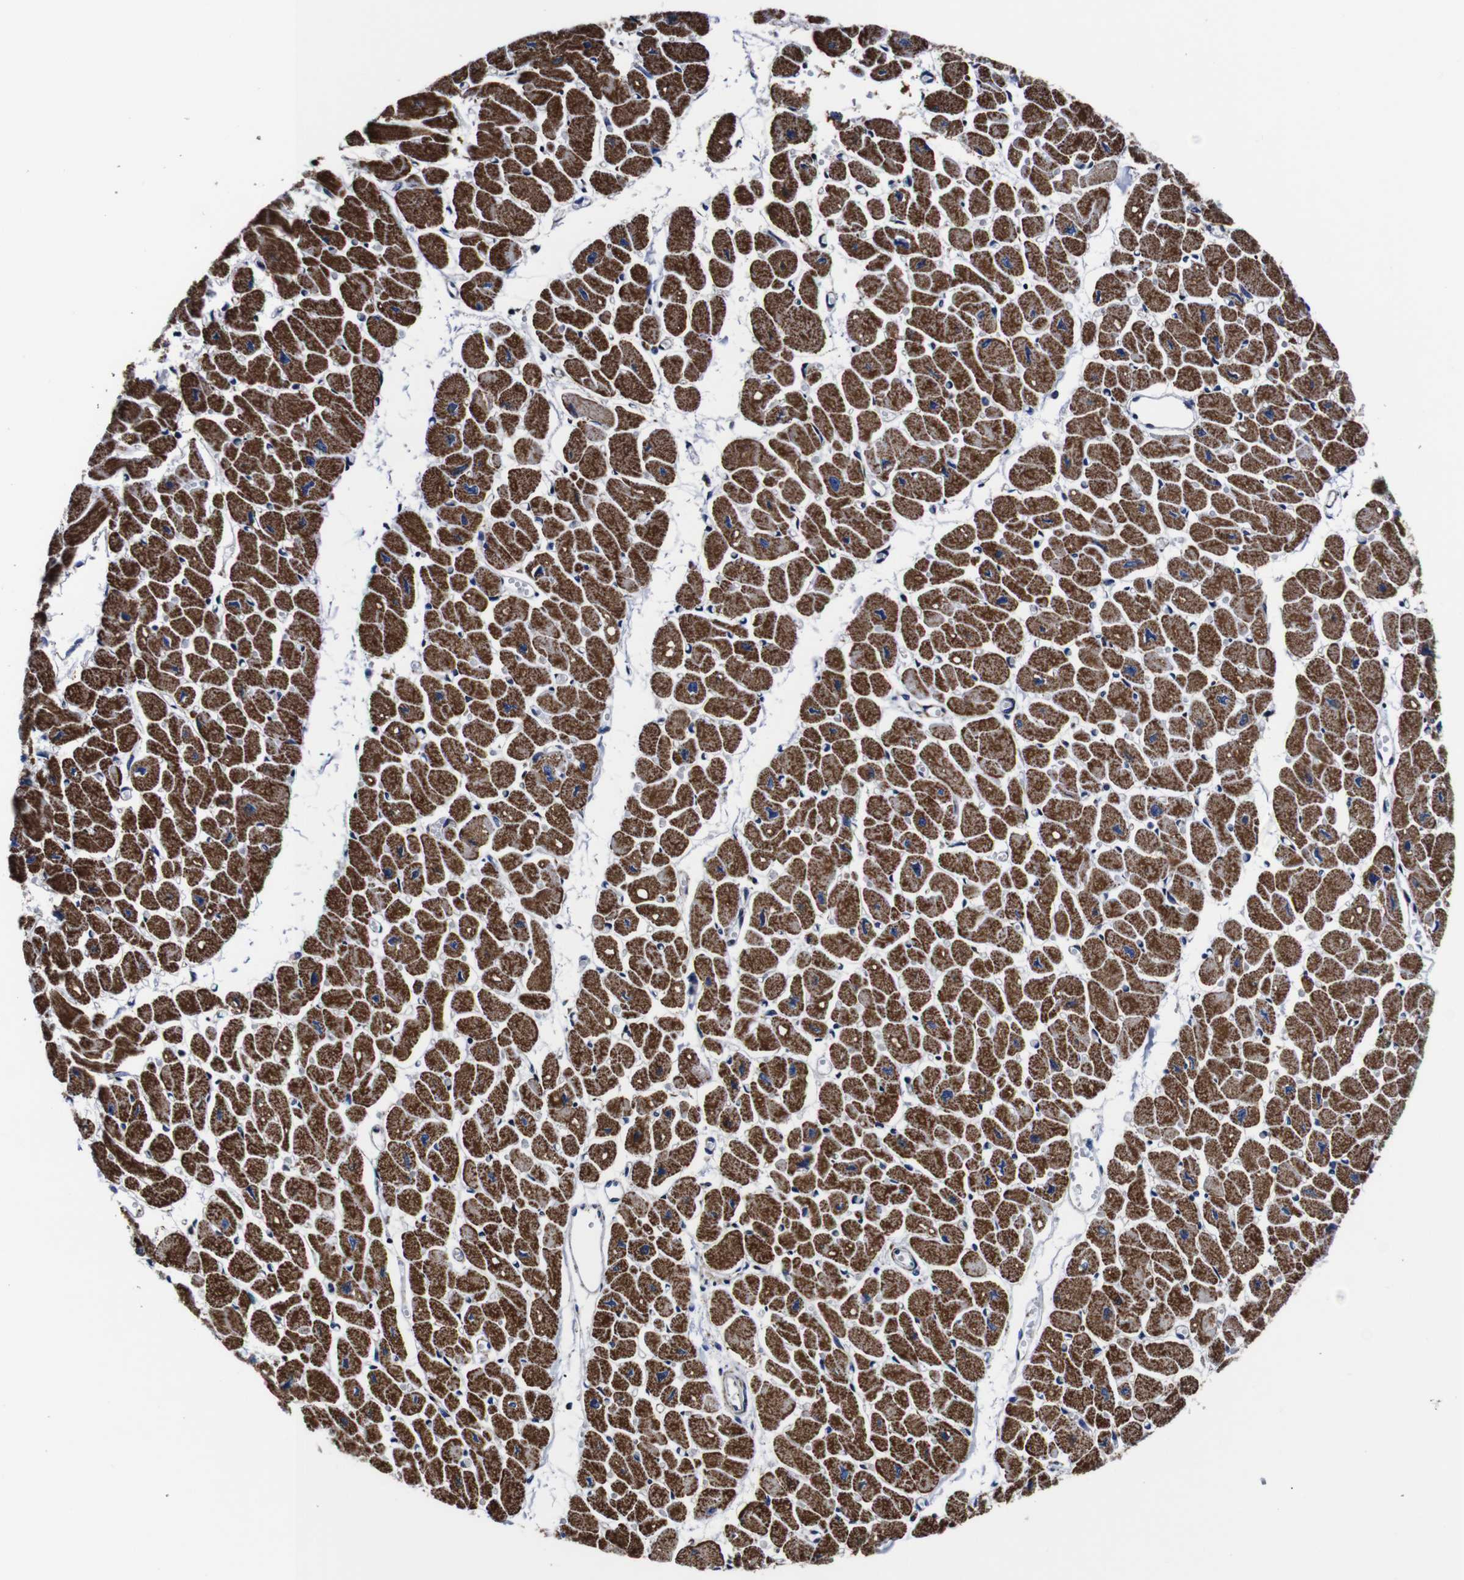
{"staining": {"intensity": "strong", "quantity": ">75%", "location": "cytoplasmic/membranous"}, "tissue": "heart muscle", "cell_type": "Cardiomyocytes", "image_type": "normal", "snomed": [{"axis": "morphology", "description": "Normal tissue, NOS"}, {"axis": "topography", "description": "Heart"}], "caption": "A high amount of strong cytoplasmic/membranous expression is present in approximately >75% of cardiomyocytes in normal heart muscle.", "gene": "FKBP9", "patient": {"sex": "female", "age": 54}}